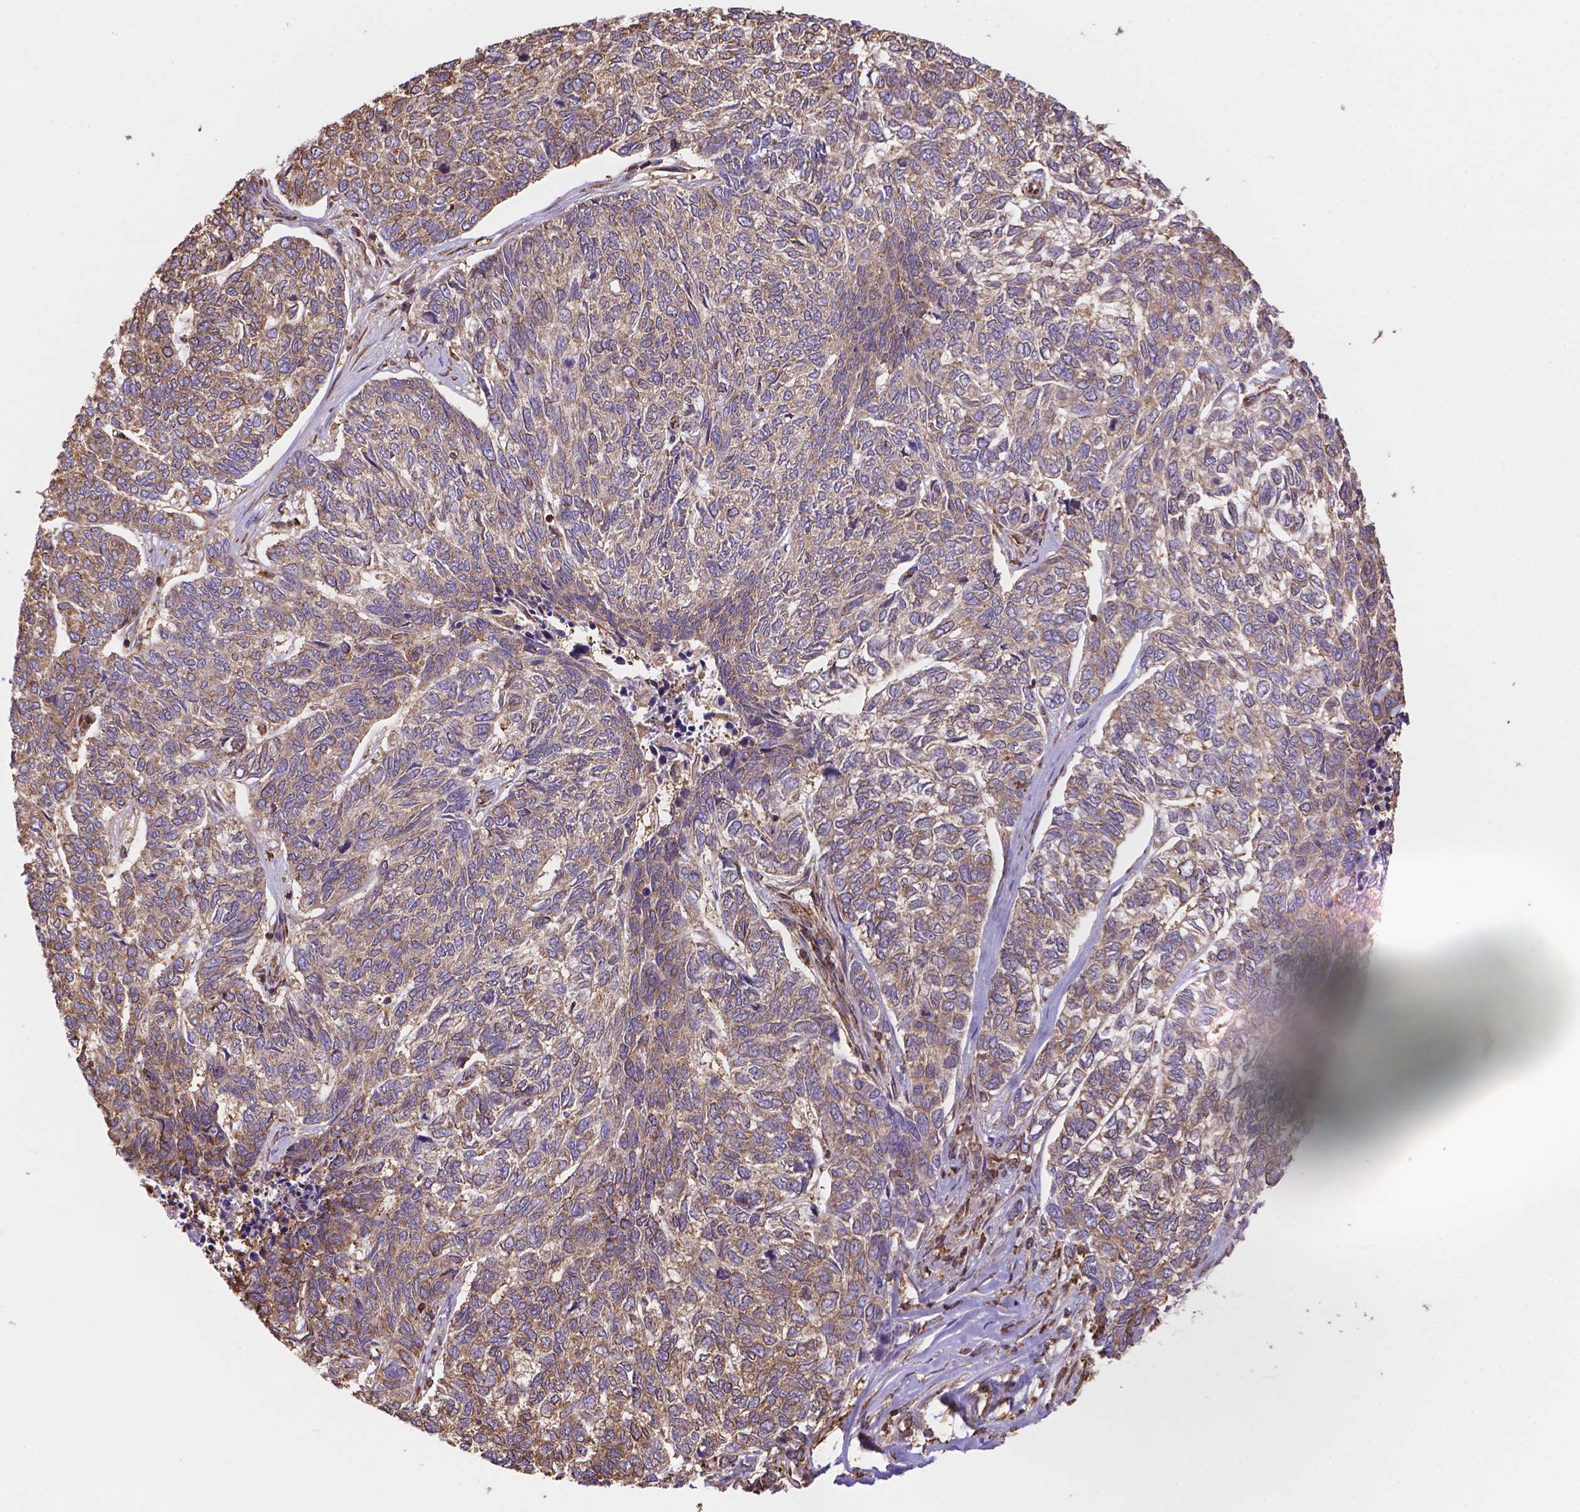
{"staining": {"intensity": "weak", "quantity": ">75%", "location": "cytoplasmic/membranous"}, "tissue": "skin cancer", "cell_type": "Tumor cells", "image_type": "cancer", "snomed": [{"axis": "morphology", "description": "Basal cell carcinoma"}, {"axis": "topography", "description": "Skin"}], "caption": "A histopathology image of human basal cell carcinoma (skin) stained for a protein shows weak cytoplasmic/membranous brown staining in tumor cells.", "gene": "DMWD", "patient": {"sex": "female", "age": 65}}